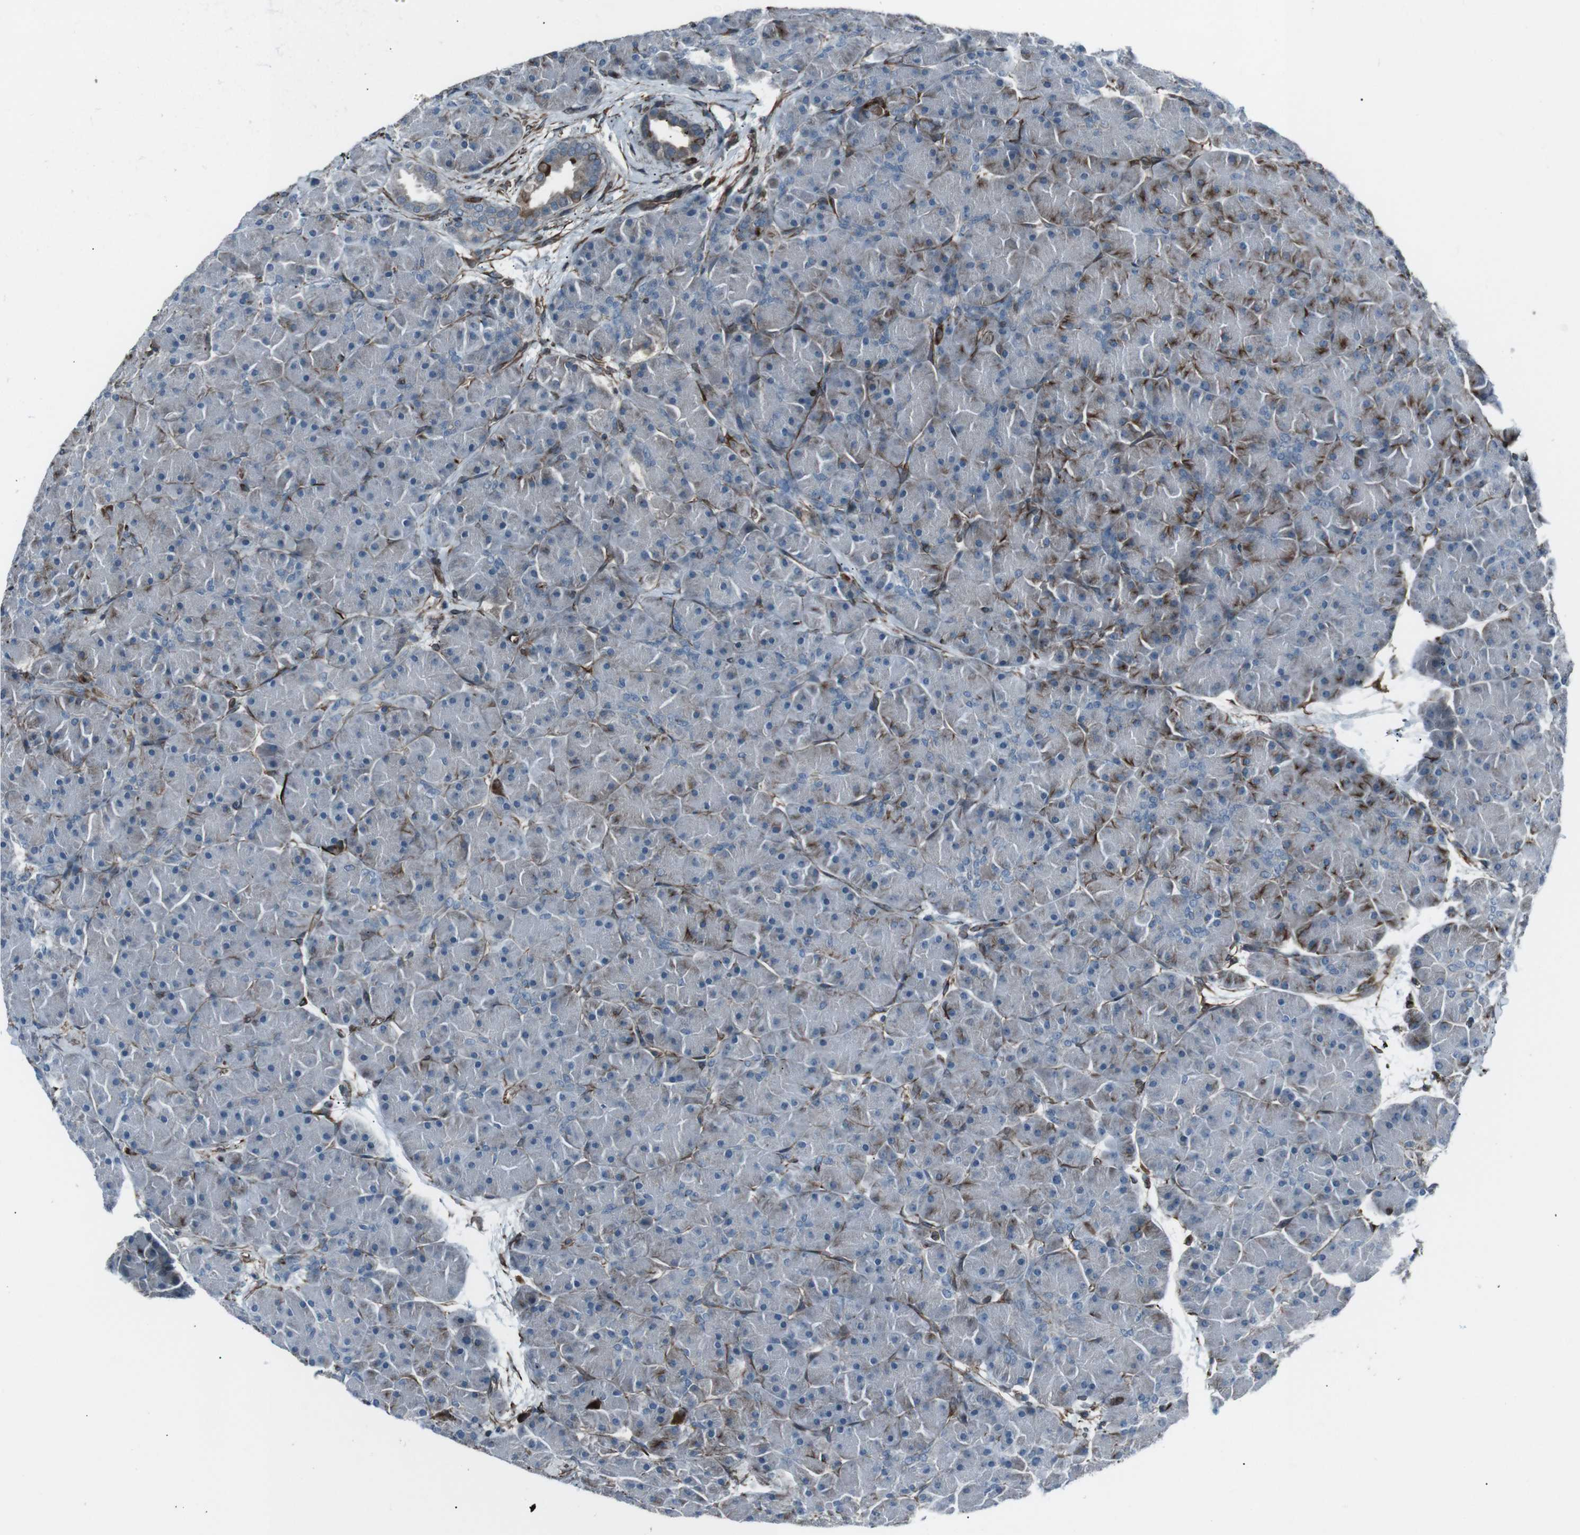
{"staining": {"intensity": "moderate", "quantity": "25%-75%", "location": "cytoplasmic/membranous"}, "tissue": "pancreas", "cell_type": "Exocrine glandular cells", "image_type": "normal", "snomed": [{"axis": "morphology", "description": "Normal tissue, NOS"}, {"axis": "topography", "description": "Pancreas"}], "caption": "IHC photomicrograph of unremarkable pancreas stained for a protein (brown), which exhibits medium levels of moderate cytoplasmic/membranous staining in about 25%-75% of exocrine glandular cells.", "gene": "TMEM141", "patient": {"sex": "male", "age": 66}}